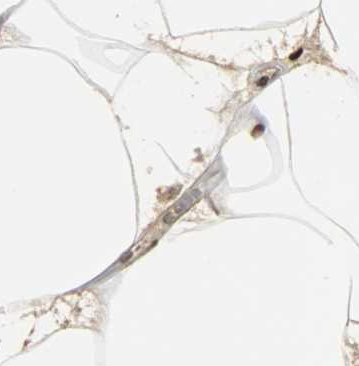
{"staining": {"intensity": "moderate", "quantity": ">75%", "location": "nuclear"}, "tissue": "adipose tissue", "cell_type": "Adipocytes", "image_type": "normal", "snomed": [{"axis": "morphology", "description": "Normal tissue, NOS"}, {"axis": "morphology", "description": "Duct carcinoma"}, {"axis": "topography", "description": "Breast"}, {"axis": "topography", "description": "Adipose tissue"}], "caption": "Adipose tissue stained with DAB immunohistochemistry (IHC) shows medium levels of moderate nuclear staining in about >75% of adipocytes.", "gene": "SNAI1", "patient": {"sex": "female", "age": 37}}